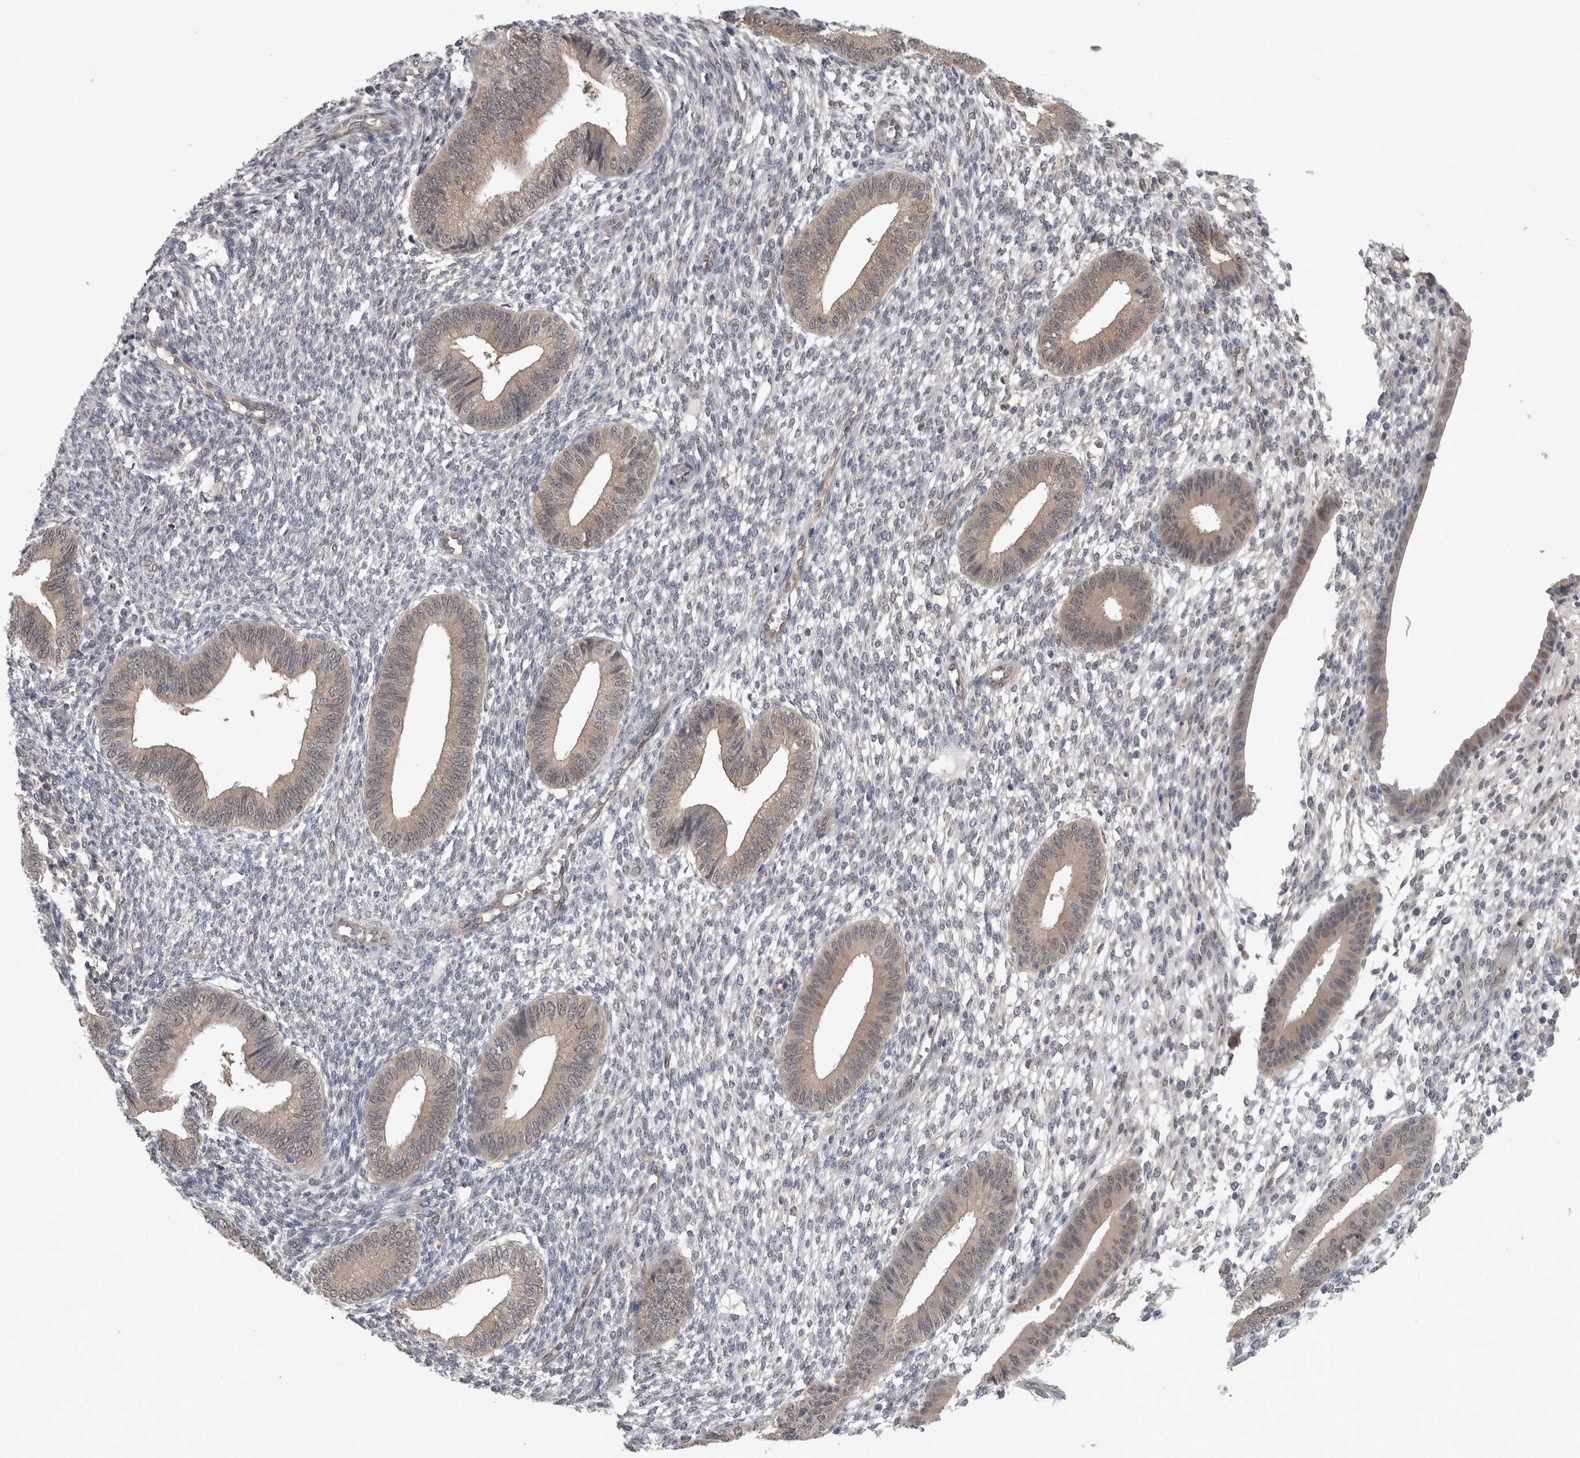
{"staining": {"intensity": "negative", "quantity": "none", "location": "none"}, "tissue": "endometrium", "cell_type": "Cells in endometrial stroma", "image_type": "normal", "snomed": [{"axis": "morphology", "description": "Normal tissue, NOS"}, {"axis": "topography", "description": "Endometrium"}], "caption": "There is no significant expression in cells in endometrial stroma of endometrium. The staining was performed using DAB to visualize the protein expression in brown, while the nuclei were stained in blue with hematoxylin (Magnification: 20x).", "gene": "NAPRT", "patient": {"sex": "female", "age": 46}}